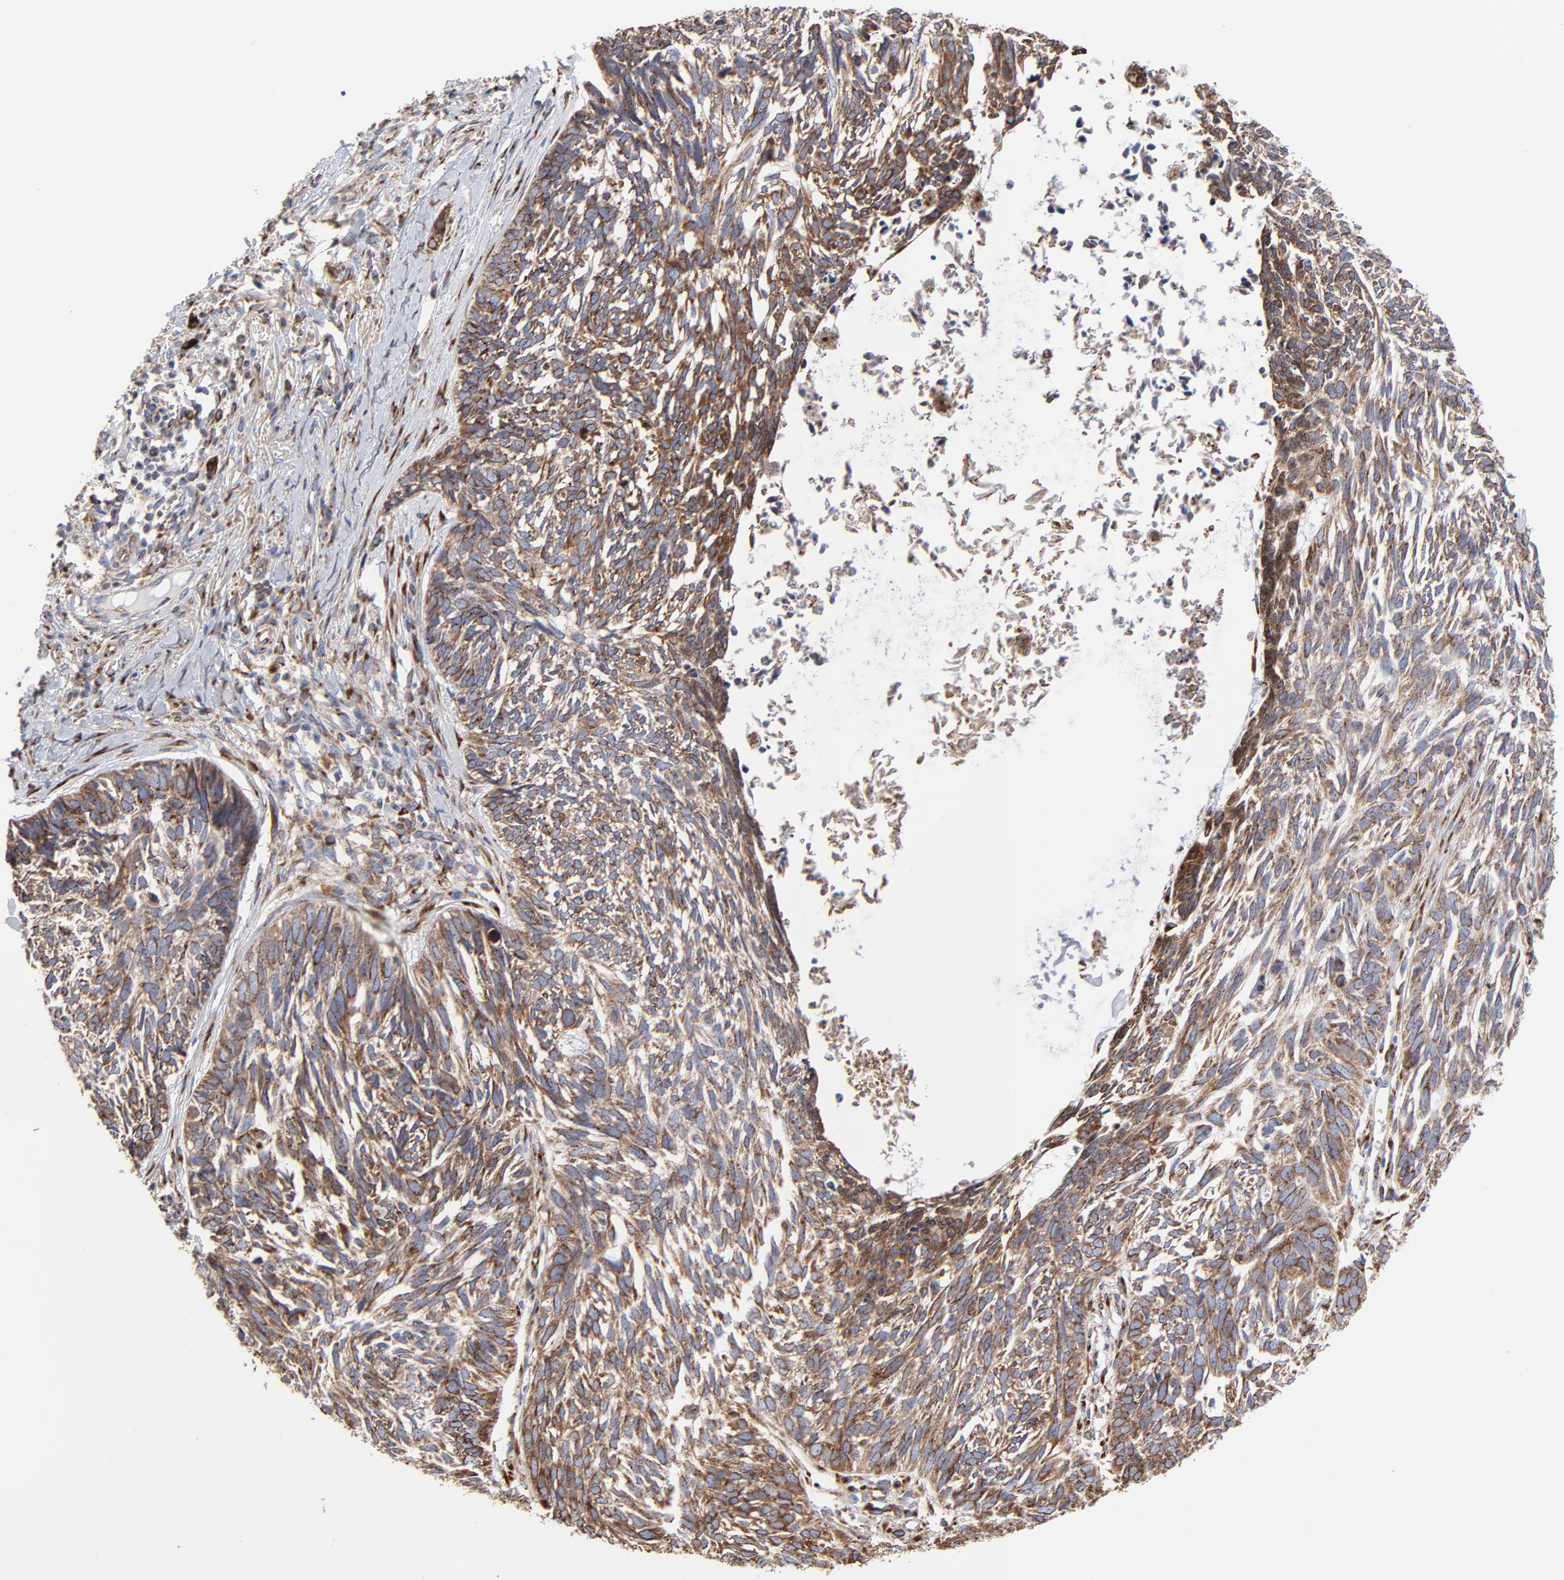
{"staining": {"intensity": "moderate", "quantity": ">75%", "location": "cytoplasmic/membranous"}, "tissue": "skin cancer", "cell_type": "Tumor cells", "image_type": "cancer", "snomed": [{"axis": "morphology", "description": "Basal cell carcinoma"}, {"axis": "topography", "description": "Skin"}], "caption": "Immunohistochemistry micrograph of skin cancer (basal cell carcinoma) stained for a protein (brown), which shows medium levels of moderate cytoplasmic/membranous staining in approximately >75% of tumor cells.", "gene": "LMAN1", "patient": {"sex": "male", "age": 63}}